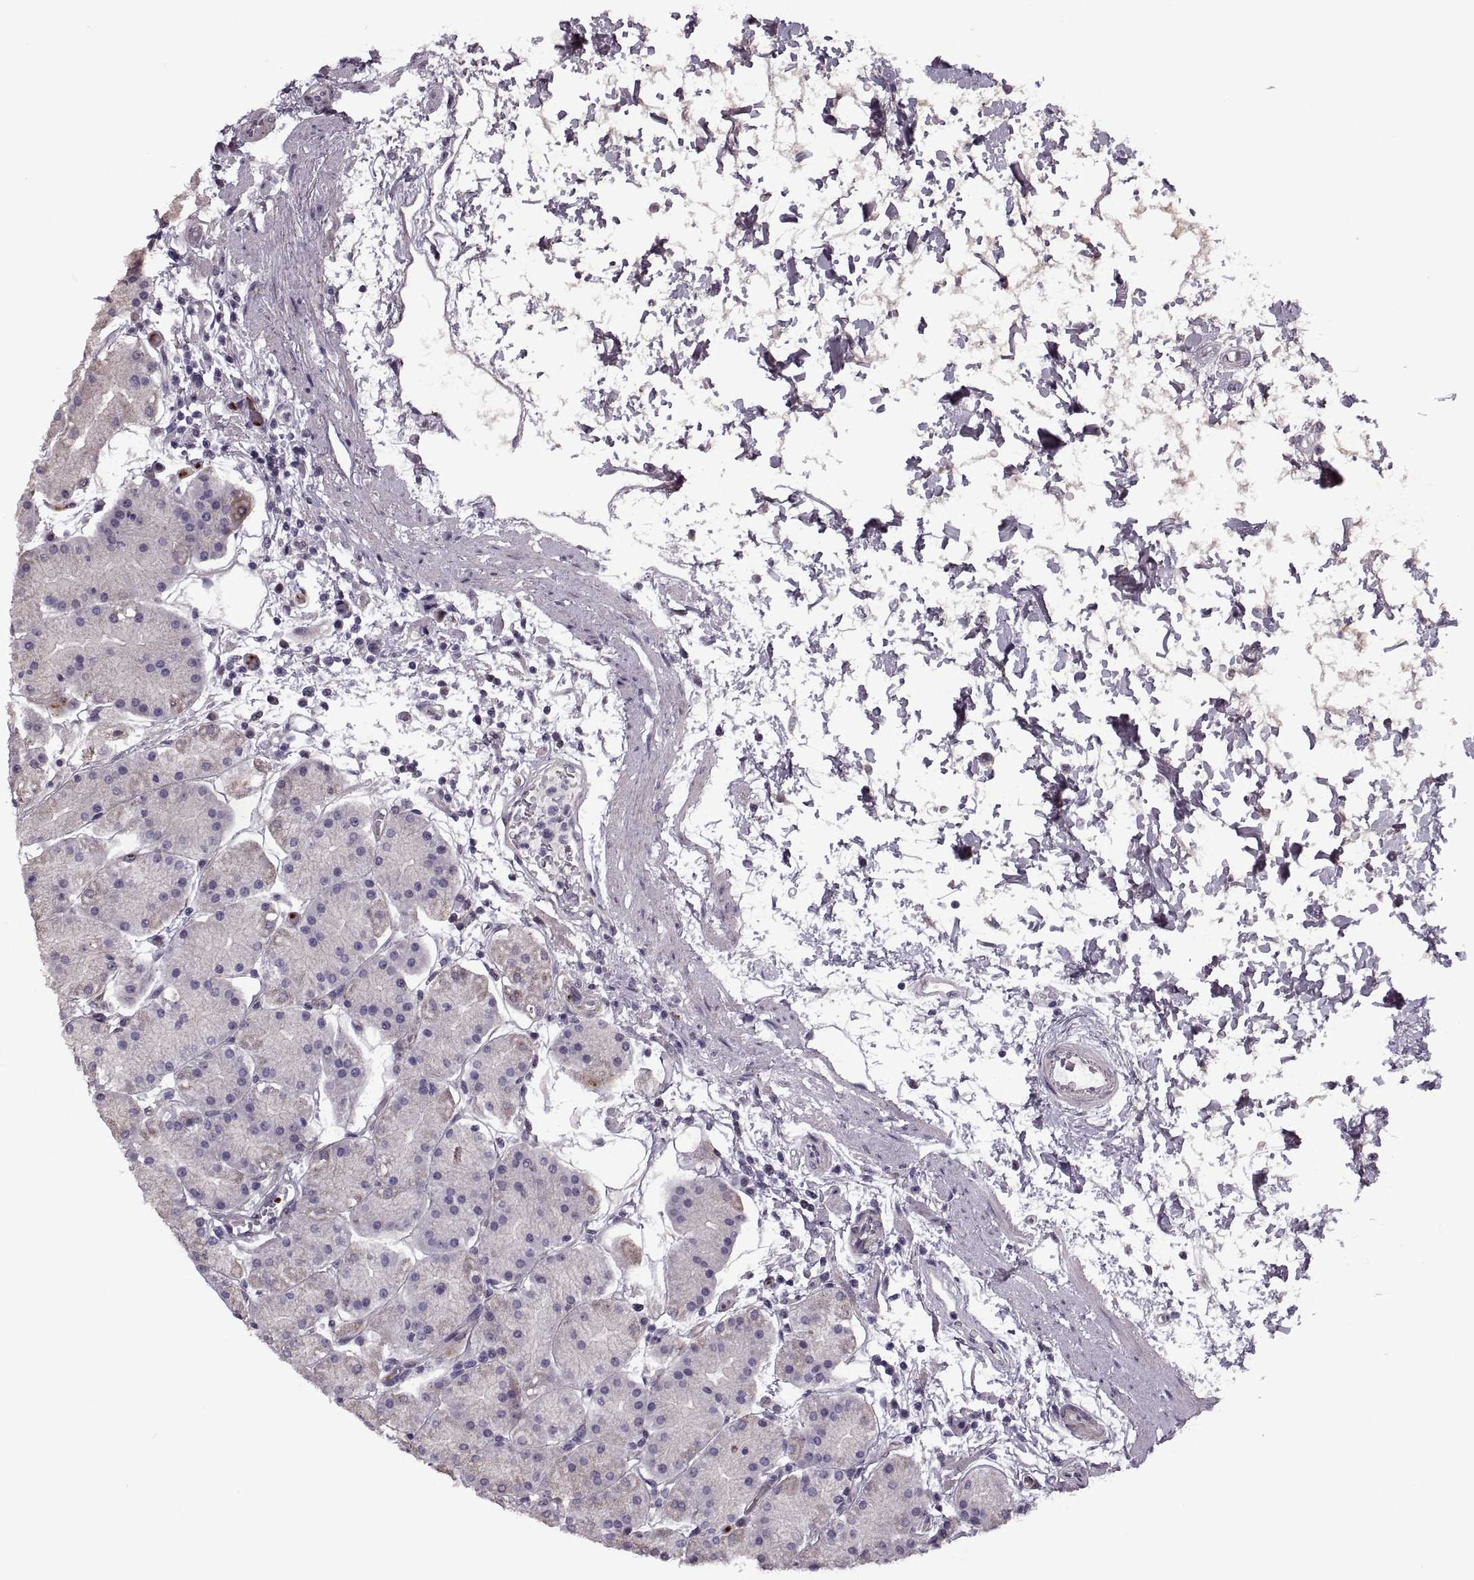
{"staining": {"intensity": "strong", "quantity": "<25%", "location": "cytoplasmic/membranous"}, "tissue": "stomach", "cell_type": "Glandular cells", "image_type": "normal", "snomed": [{"axis": "morphology", "description": "Normal tissue, NOS"}, {"axis": "topography", "description": "Stomach"}], "caption": "Immunohistochemical staining of benign stomach exhibits medium levels of strong cytoplasmic/membranous staining in approximately <25% of glandular cells.", "gene": "PRSS37", "patient": {"sex": "male", "age": 54}}